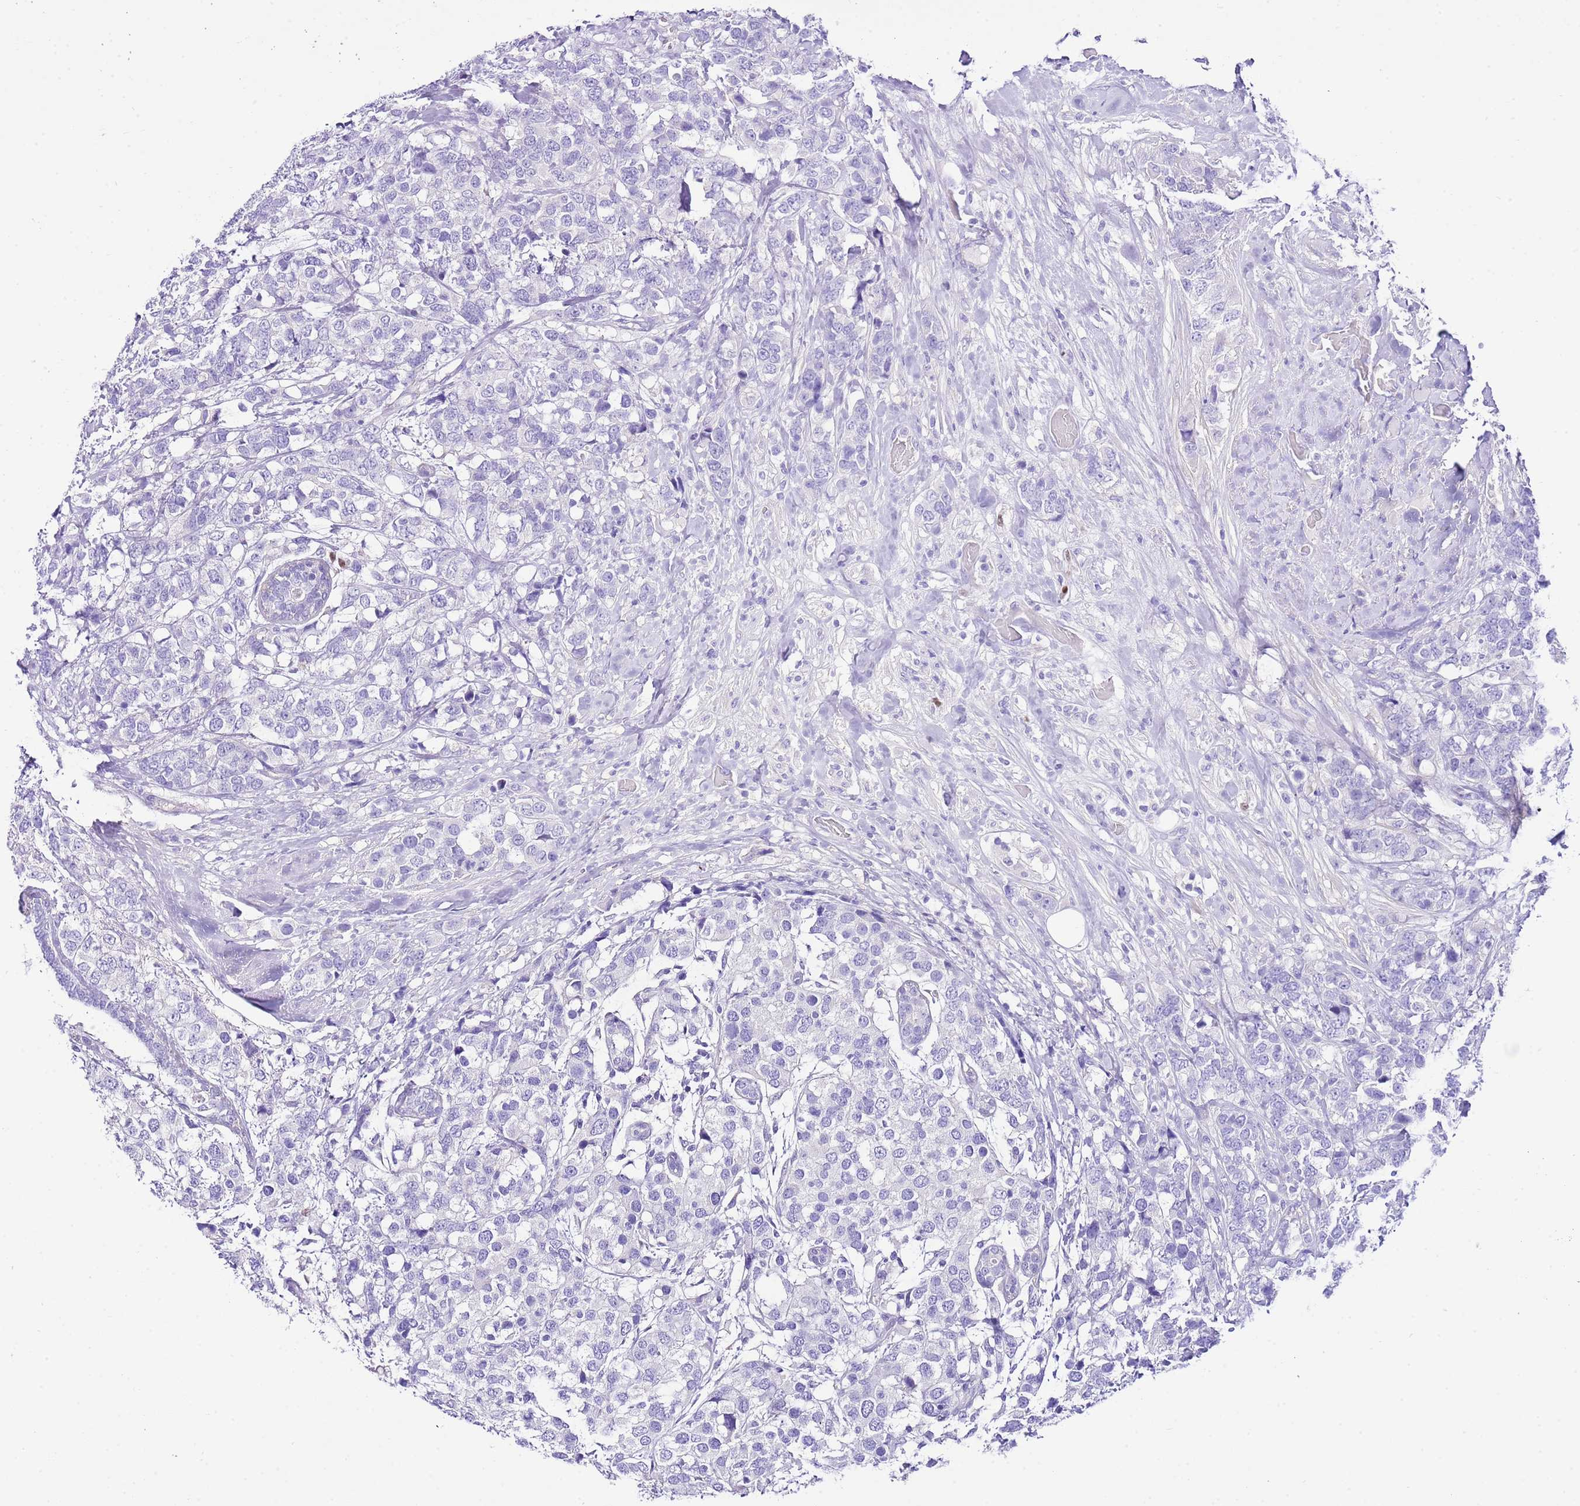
{"staining": {"intensity": "negative", "quantity": "none", "location": "none"}, "tissue": "breast cancer", "cell_type": "Tumor cells", "image_type": "cancer", "snomed": [{"axis": "morphology", "description": "Lobular carcinoma"}, {"axis": "topography", "description": "Breast"}], "caption": "A high-resolution photomicrograph shows immunohistochemistry staining of breast lobular carcinoma, which displays no significant positivity in tumor cells.", "gene": "BHLHA15", "patient": {"sex": "female", "age": 59}}